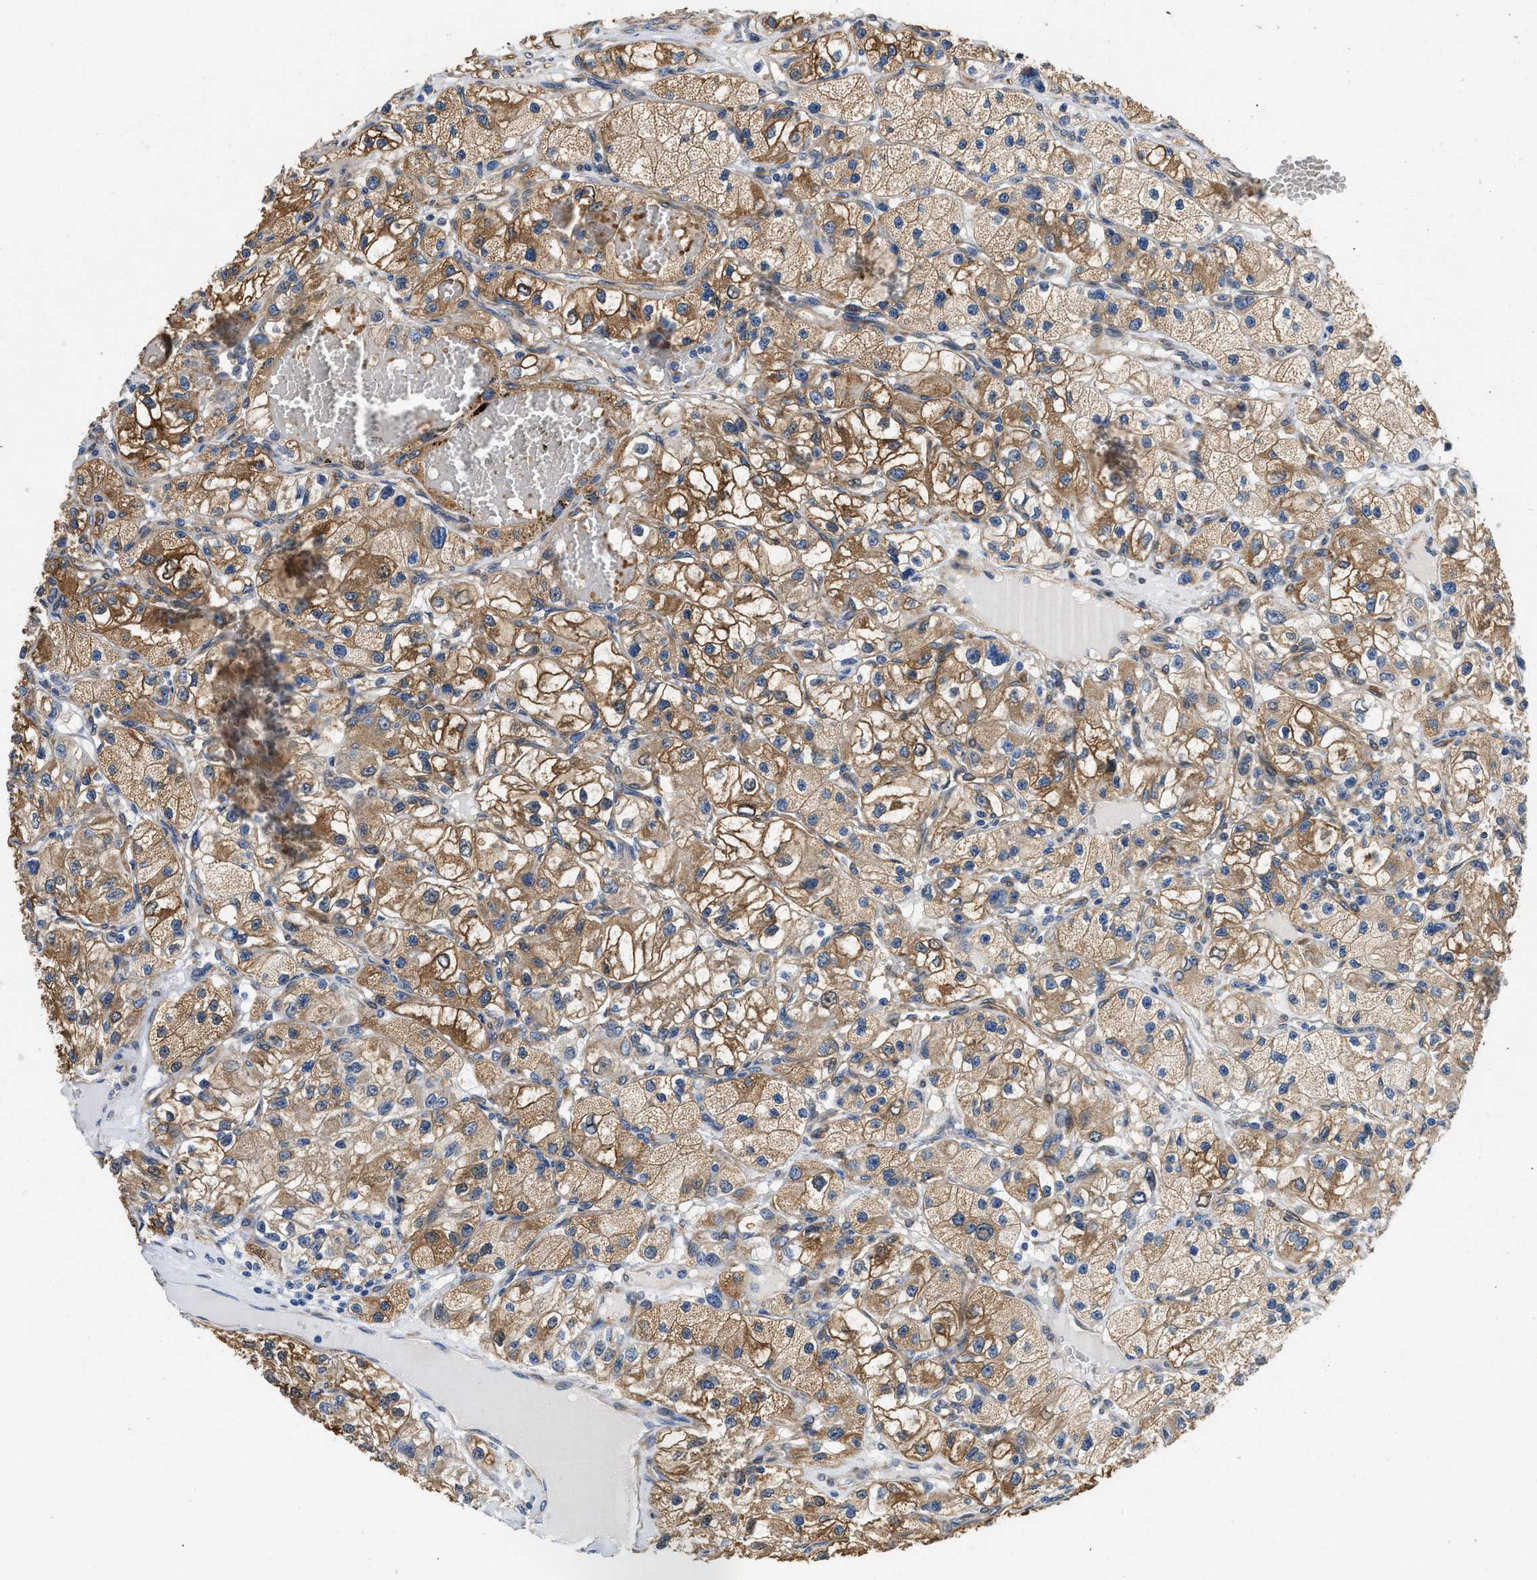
{"staining": {"intensity": "moderate", "quantity": ">75%", "location": "cytoplasmic/membranous"}, "tissue": "renal cancer", "cell_type": "Tumor cells", "image_type": "cancer", "snomed": [{"axis": "morphology", "description": "Adenocarcinoma, NOS"}, {"axis": "topography", "description": "Kidney"}], "caption": "Tumor cells display moderate cytoplasmic/membranous positivity in about >75% of cells in renal cancer.", "gene": "RAPH1", "patient": {"sex": "female", "age": 57}}